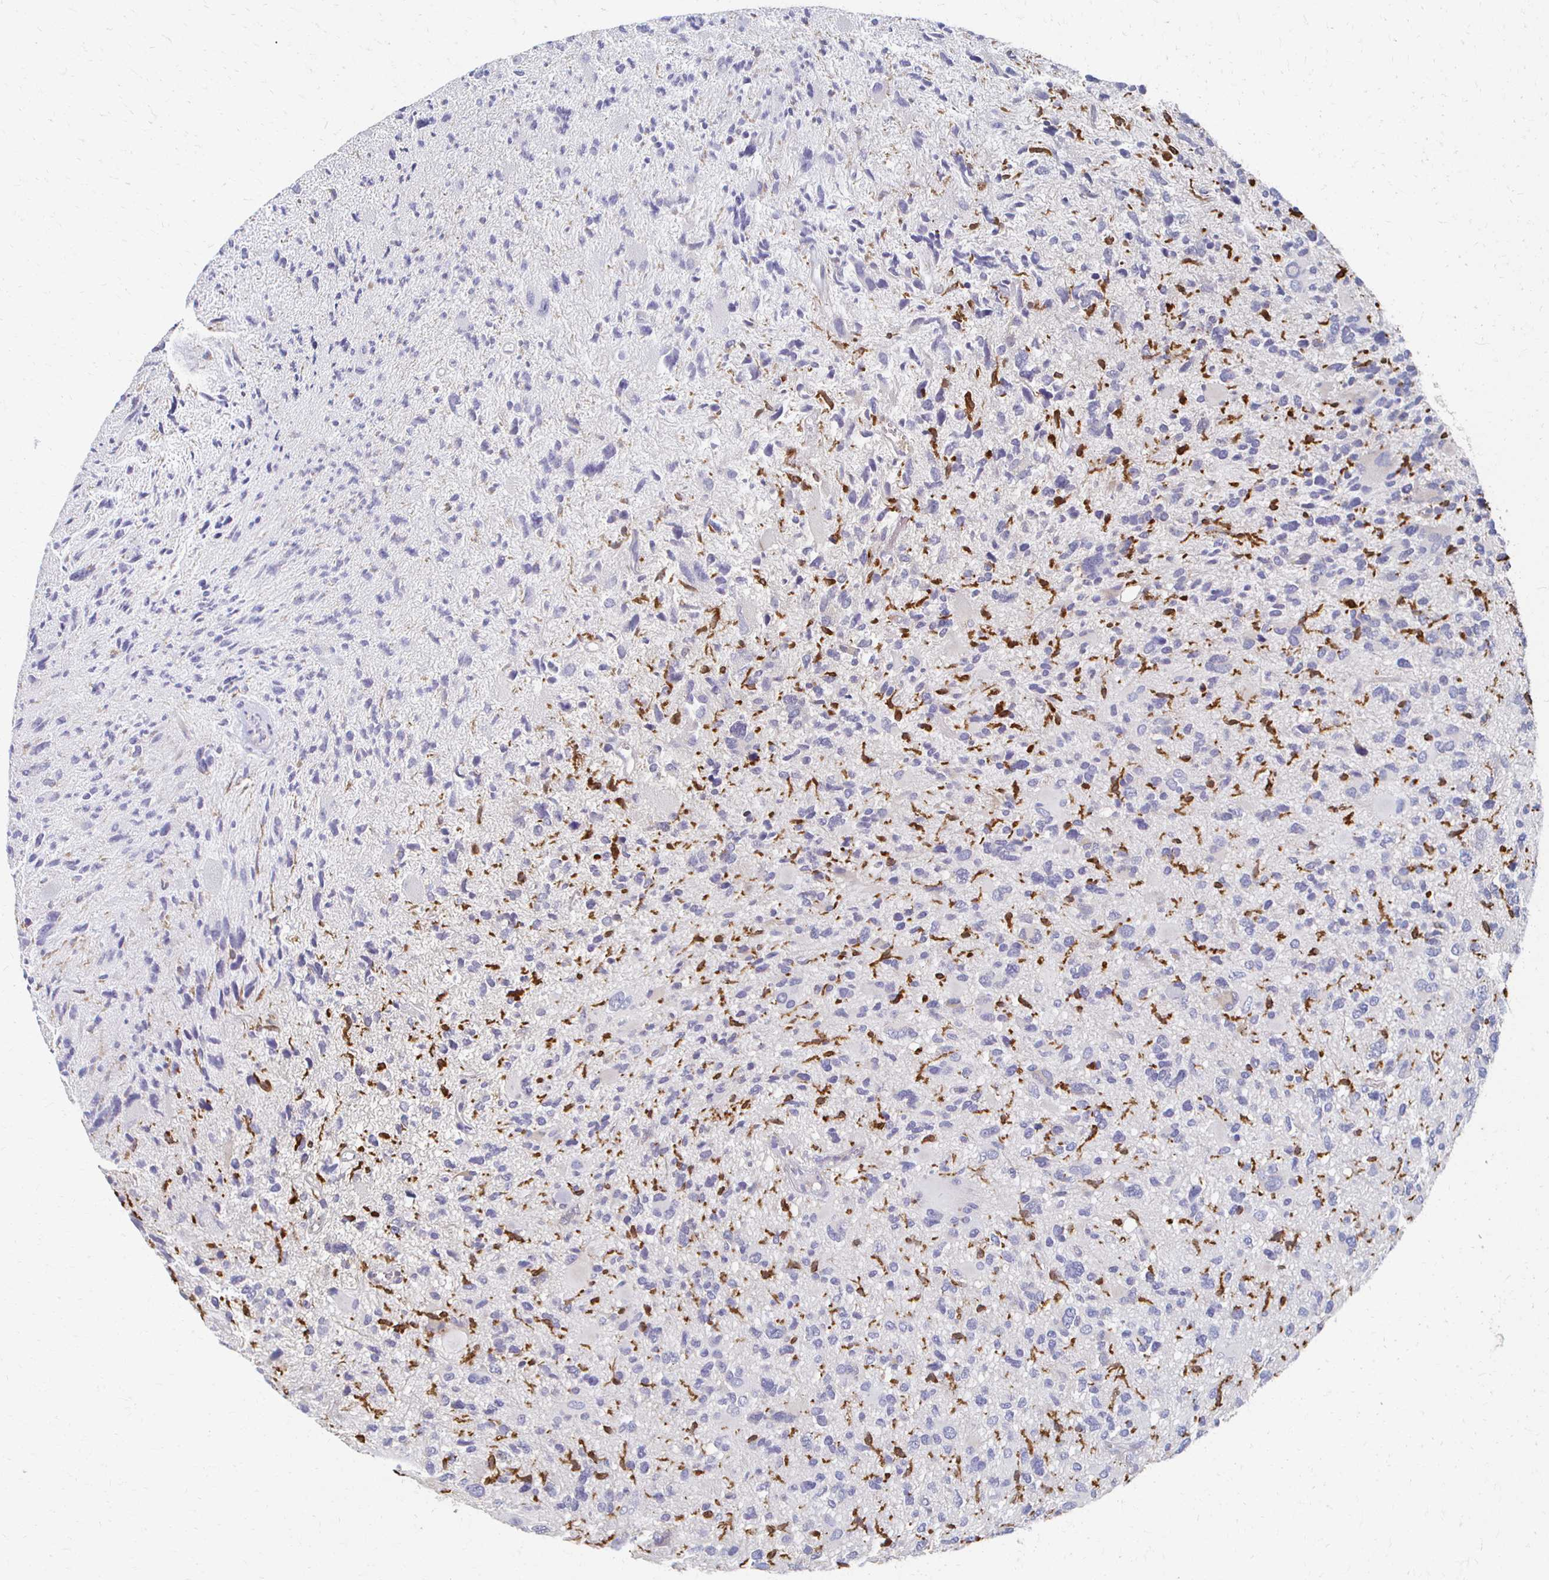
{"staining": {"intensity": "negative", "quantity": "none", "location": "none"}, "tissue": "glioma", "cell_type": "Tumor cells", "image_type": "cancer", "snomed": [{"axis": "morphology", "description": "Glioma, malignant, High grade"}, {"axis": "topography", "description": "Brain"}], "caption": "A high-resolution image shows immunohistochemistry staining of glioma, which demonstrates no significant expression in tumor cells.", "gene": "CX3CR1", "patient": {"sex": "female", "age": 11}}